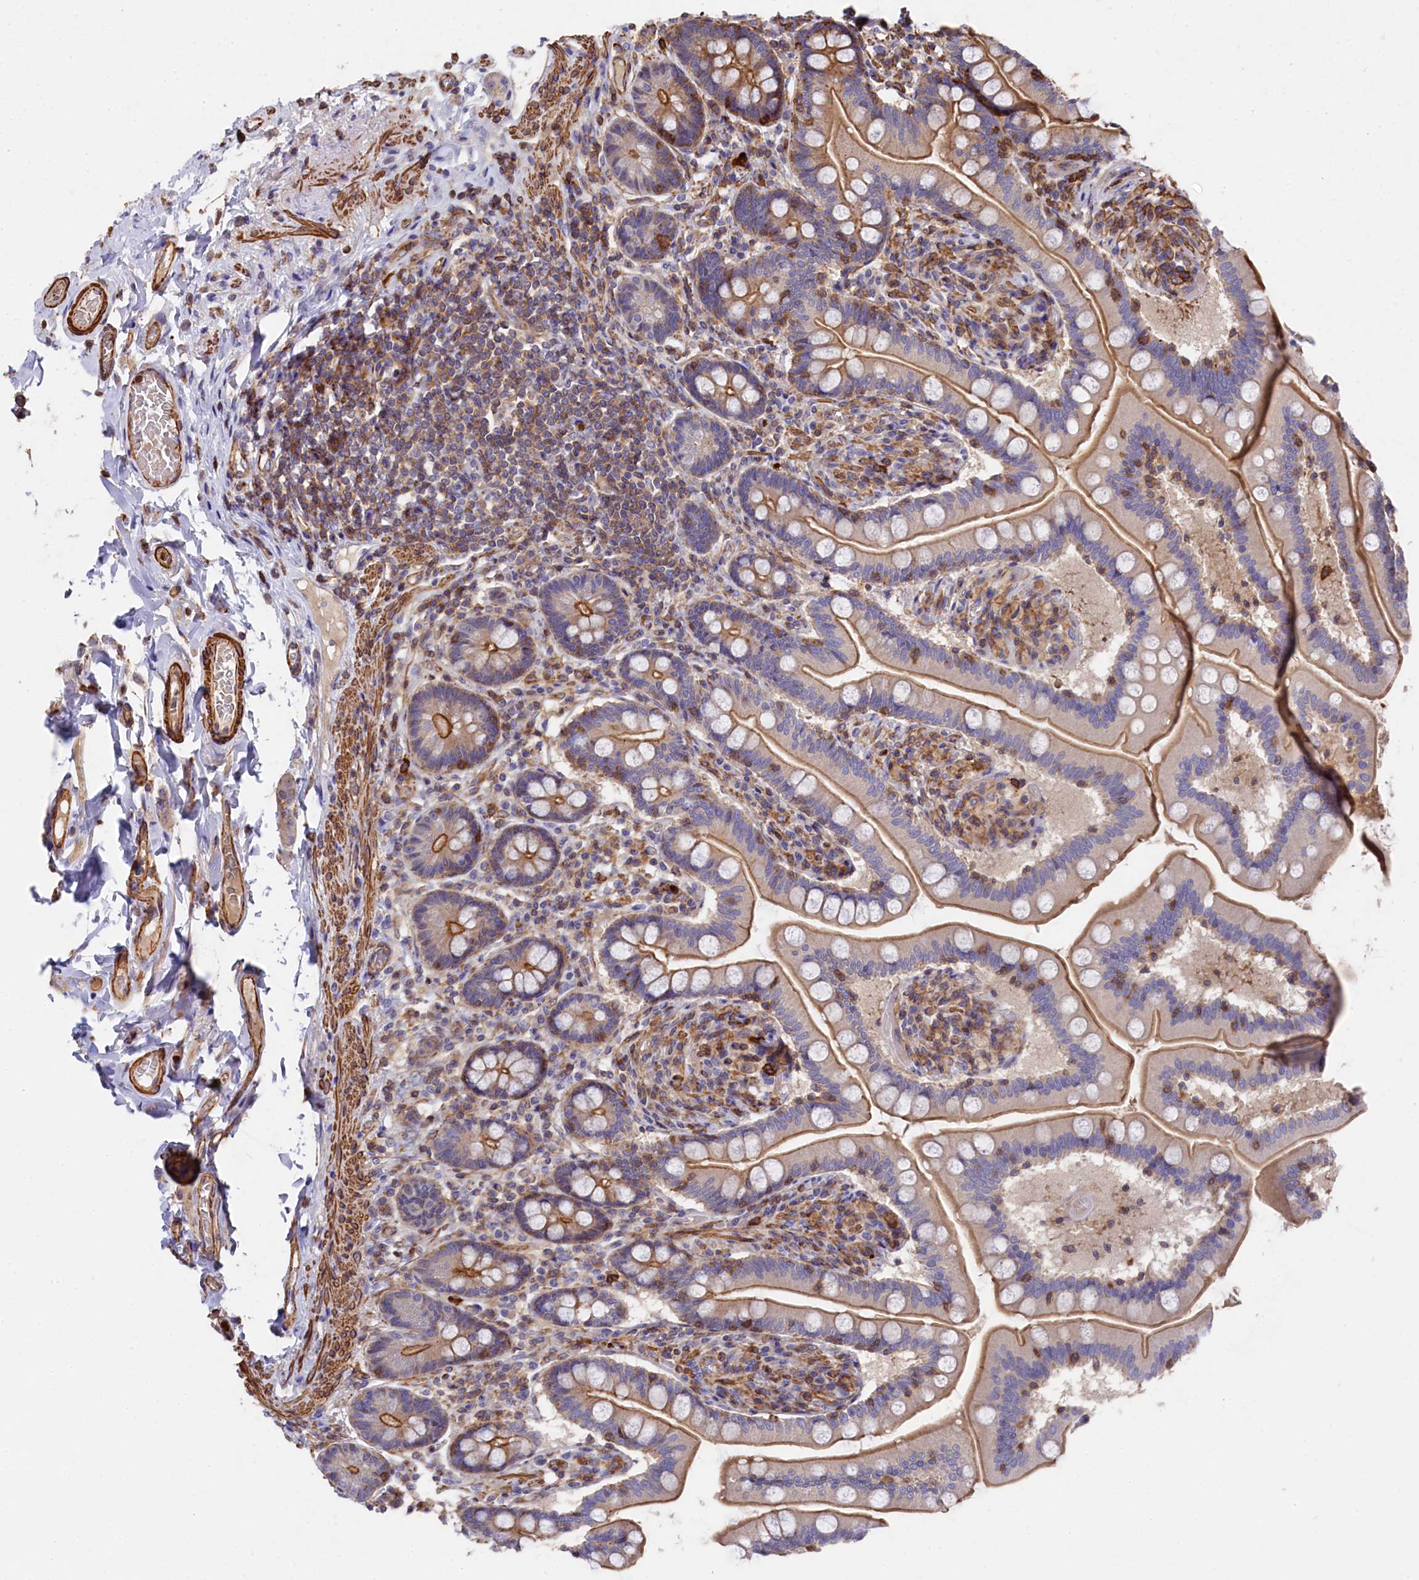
{"staining": {"intensity": "strong", "quantity": "25%-75%", "location": "cytoplasmic/membranous"}, "tissue": "small intestine", "cell_type": "Glandular cells", "image_type": "normal", "snomed": [{"axis": "morphology", "description": "Normal tissue, NOS"}, {"axis": "topography", "description": "Small intestine"}], "caption": "This image displays immunohistochemistry (IHC) staining of unremarkable small intestine, with high strong cytoplasmic/membranous positivity in about 25%-75% of glandular cells.", "gene": "RAPSN", "patient": {"sex": "female", "age": 64}}